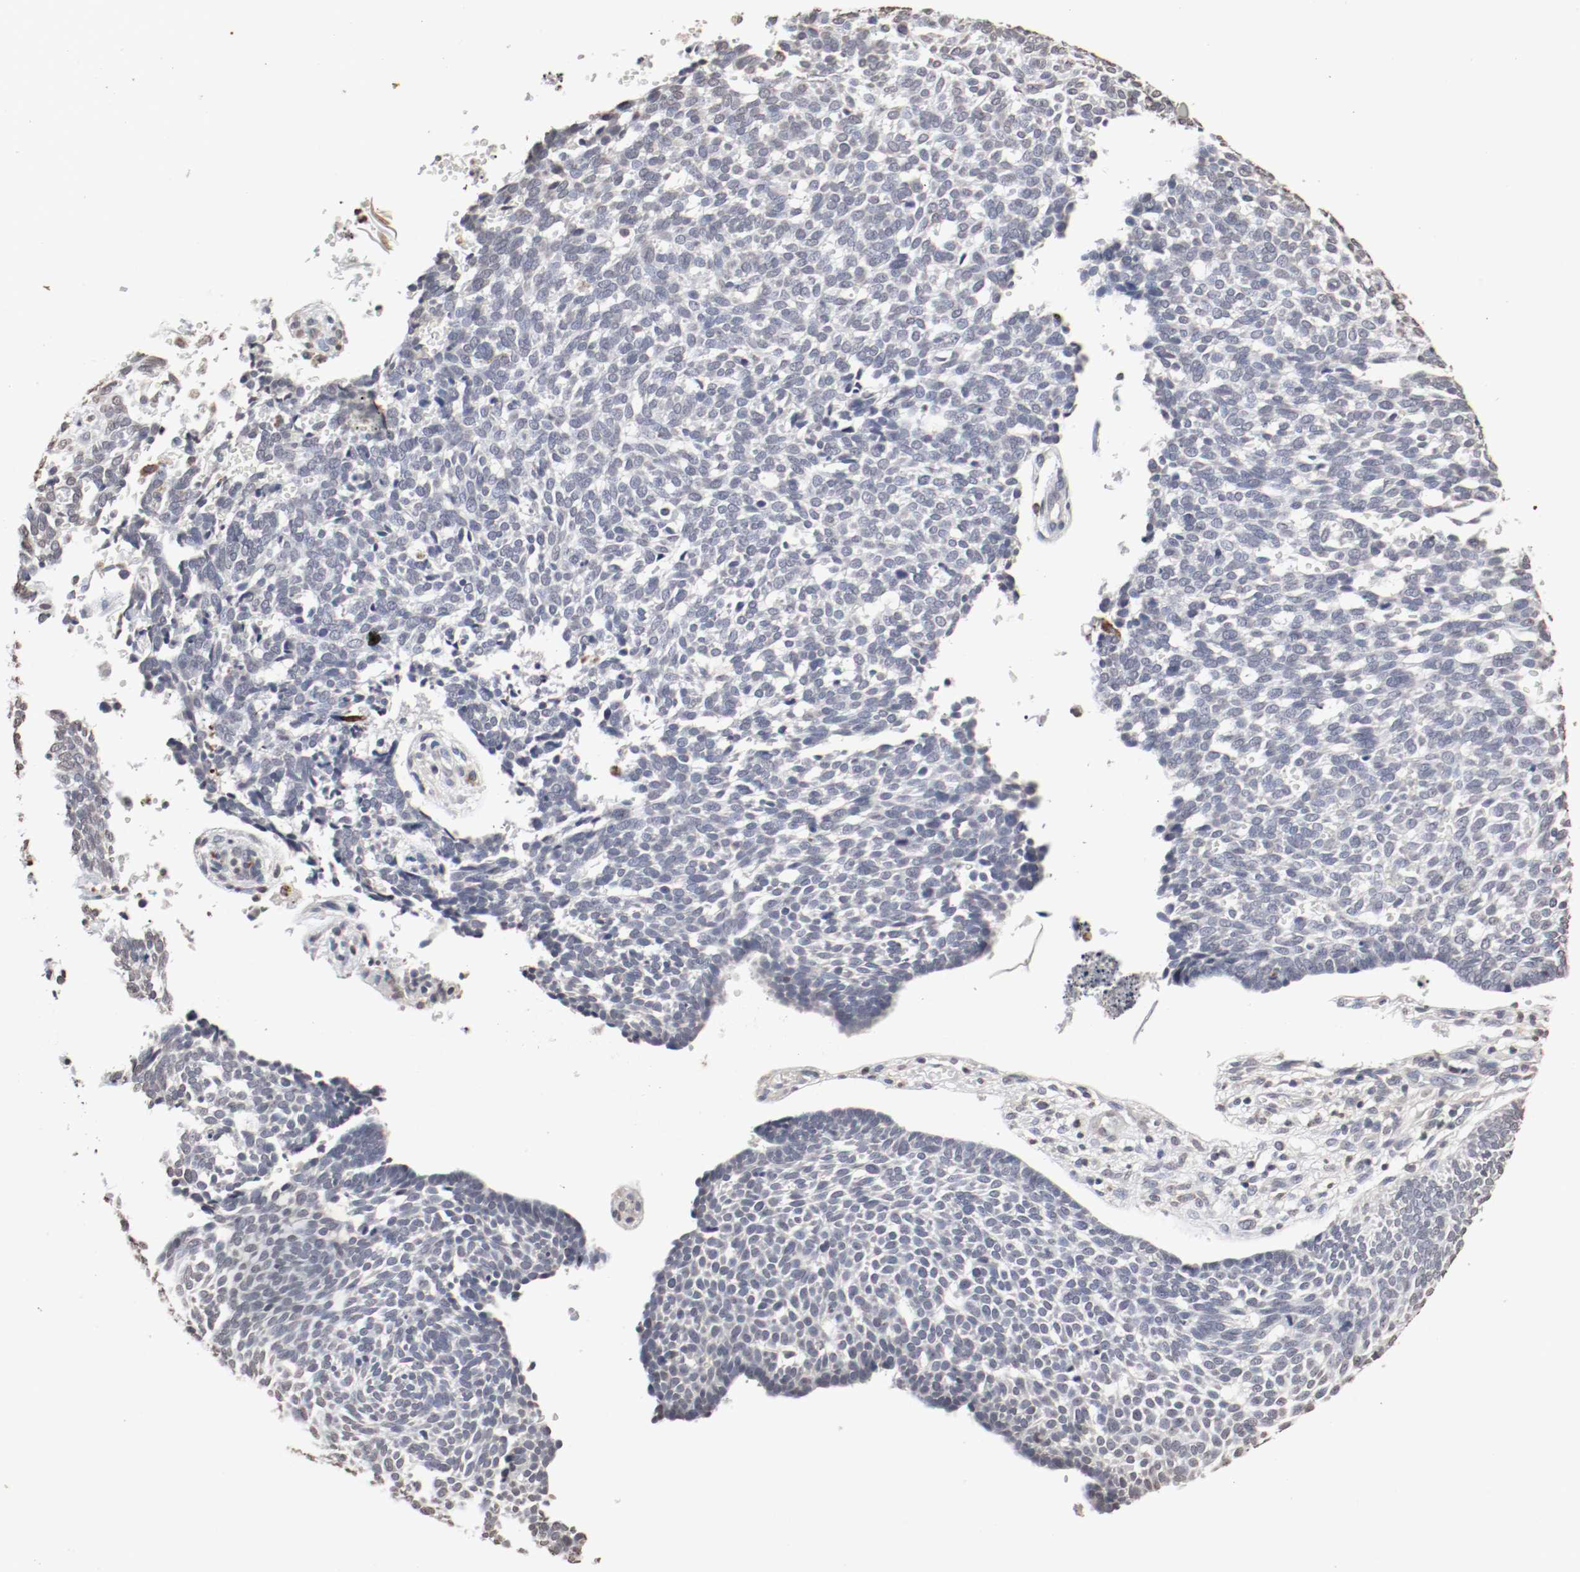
{"staining": {"intensity": "negative", "quantity": "none", "location": "none"}, "tissue": "skin cancer", "cell_type": "Tumor cells", "image_type": "cancer", "snomed": [{"axis": "morphology", "description": "Normal tissue, NOS"}, {"axis": "morphology", "description": "Basal cell carcinoma"}, {"axis": "topography", "description": "Skin"}], "caption": "Image shows no significant protein positivity in tumor cells of basal cell carcinoma (skin).", "gene": "WASL", "patient": {"sex": "male", "age": 87}}